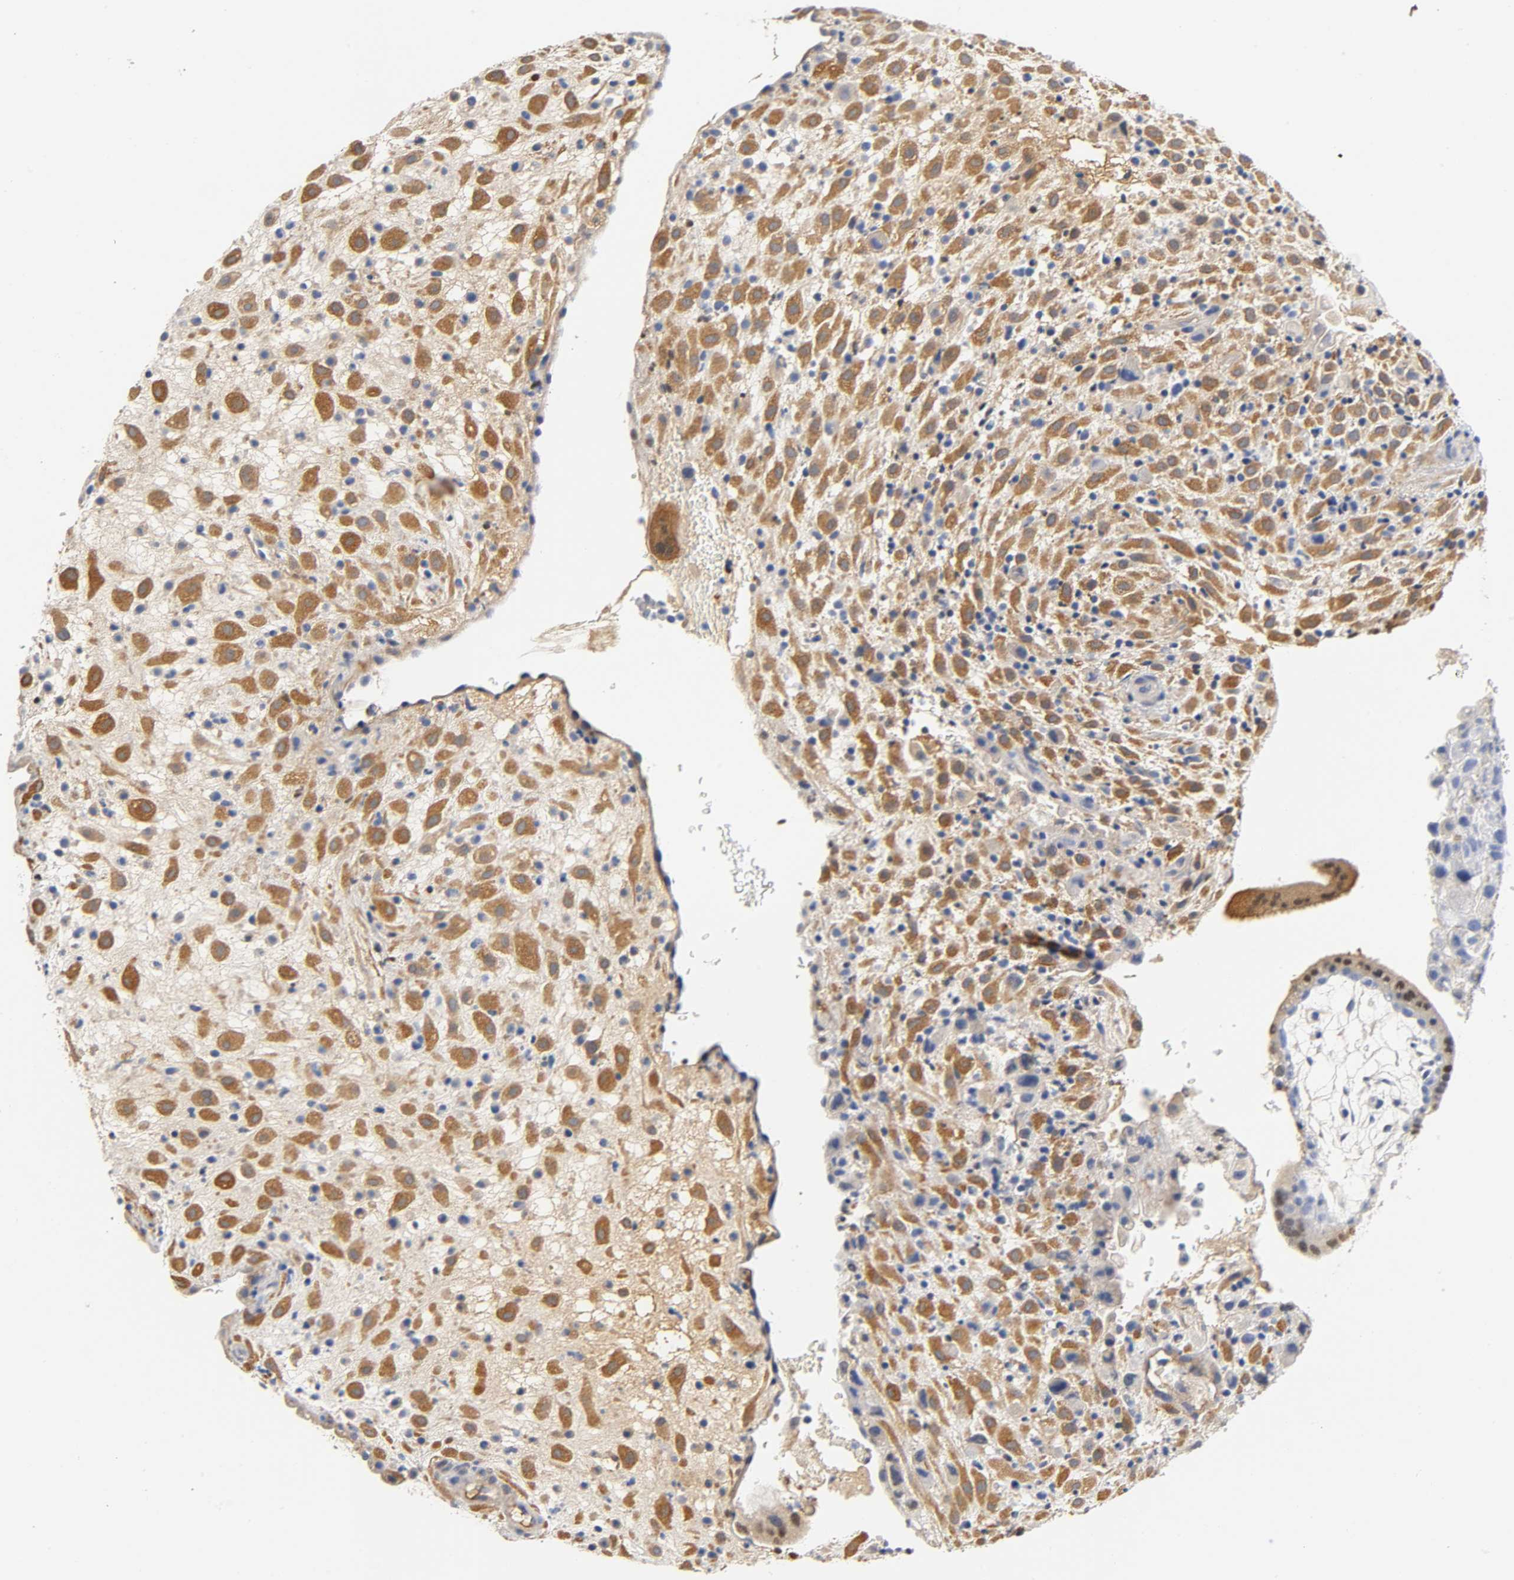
{"staining": {"intensity": "moderate", "quantity": ">75%", "location": "cytoplasmic/membranous"}, "tissue": "placenta", "cell_type": "Decidual cells", "image_type": "normal", "snomed": [{"axis": "morphology", "description": "Normal tissue, NOS"}, {"axis": "topography", "description": "Placenta"}], "caption": "A brown stain shows moderate cytoplasmic/membranous expression of a protein in decidual cells of normal human placenta.", "gene": "TNC", "patient": {"sex": "female", "age": 35}}